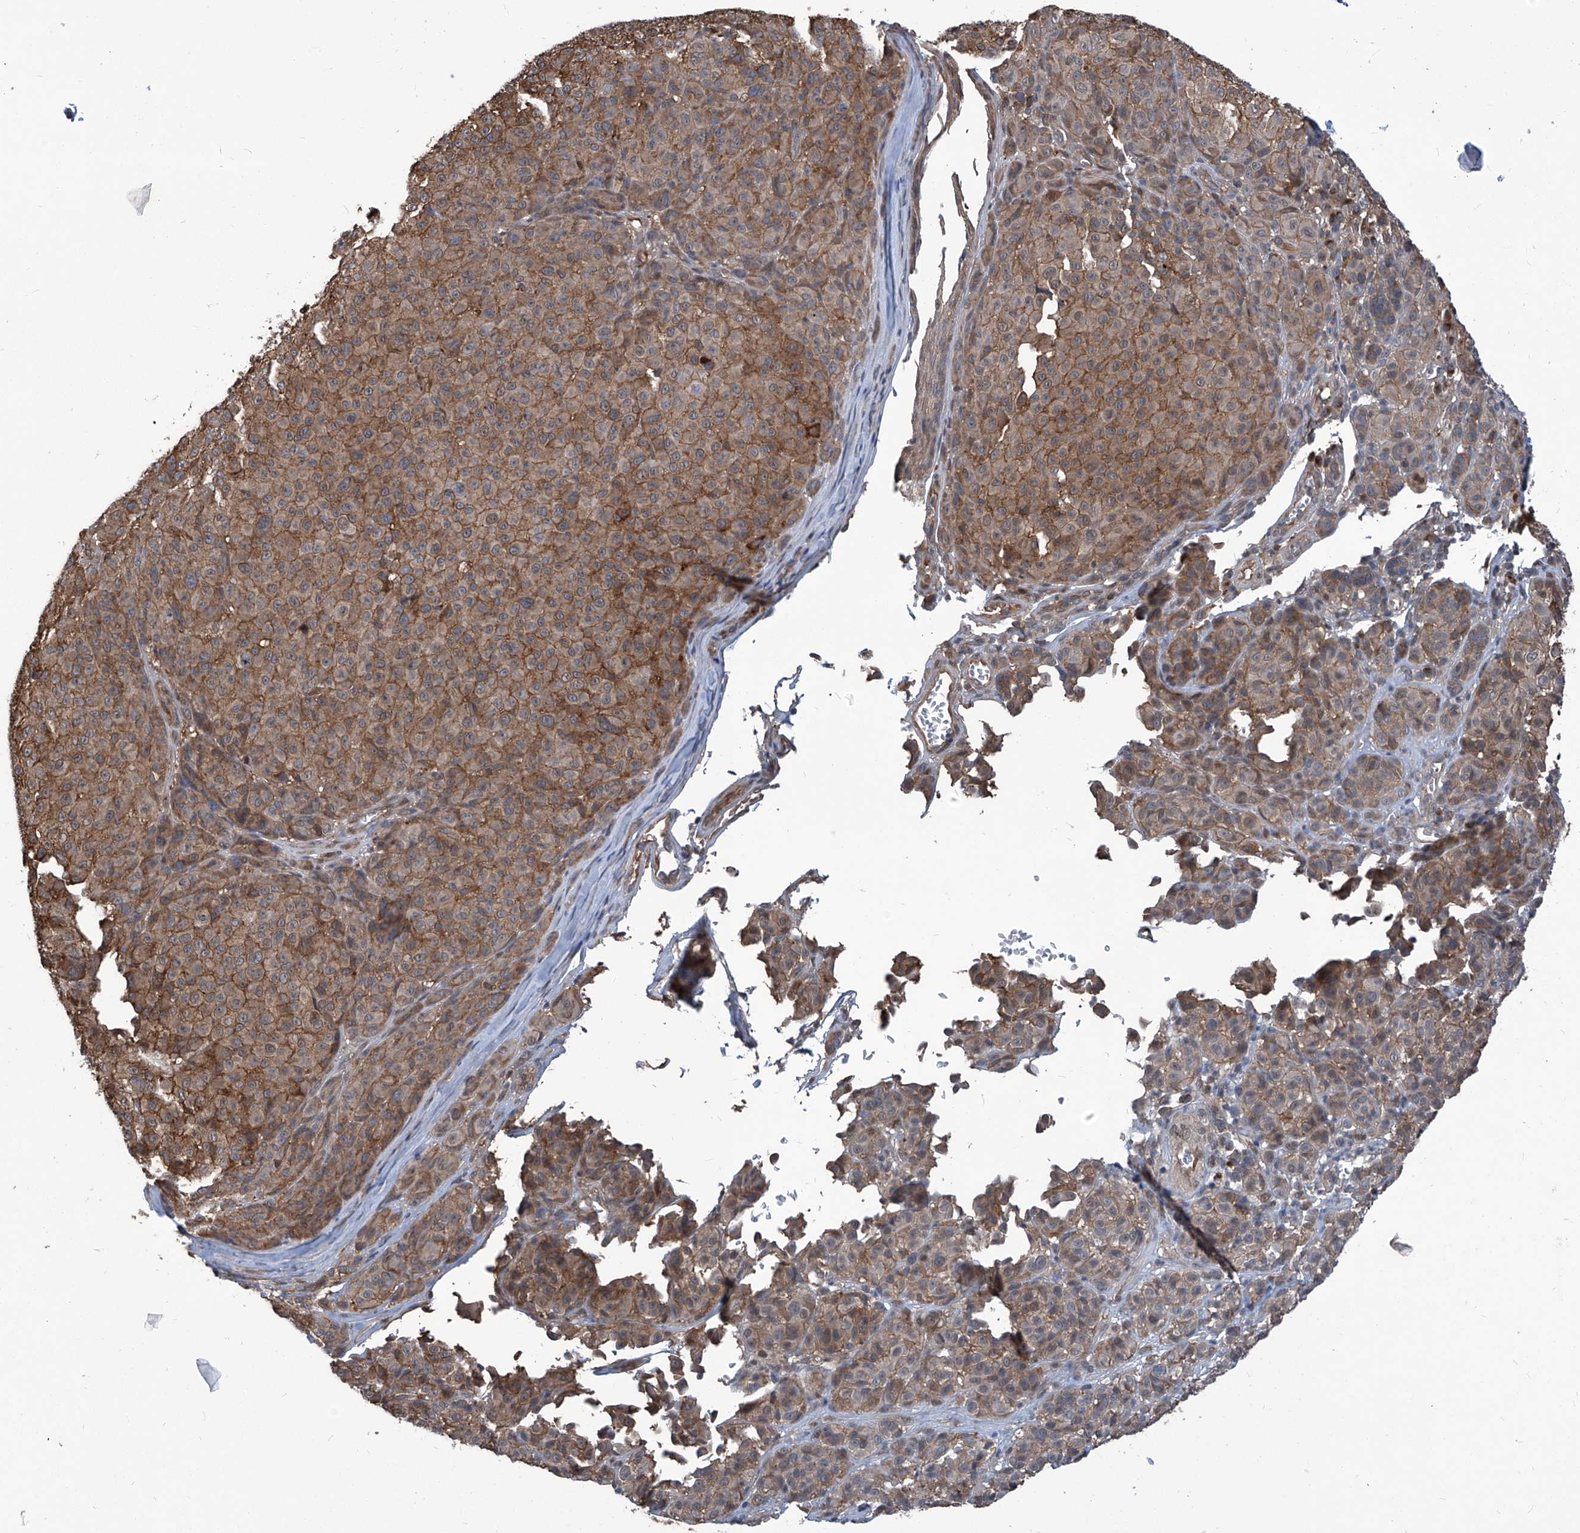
{"staining": {"intensity": "moderate", "quantity": ">75%", "location": "cytoplasmic/membranous"}, "tissue": "melanoma", "cell_type": "Tumor cells", "image_type": "cancer", "snomed": [{"axis": "morphology", "description": "Malignant melanoma, NOS"}, {"axis": "topography", "description": "Skin"}], "caption": "Immunohistochemical staining of human melanoma reveals medium levels of moderate cytoplasmic/membranous expression in approximately >75% of tumor cells.", "gene": "PSMB1", "patient": {"sex": "male", "age": 73}}